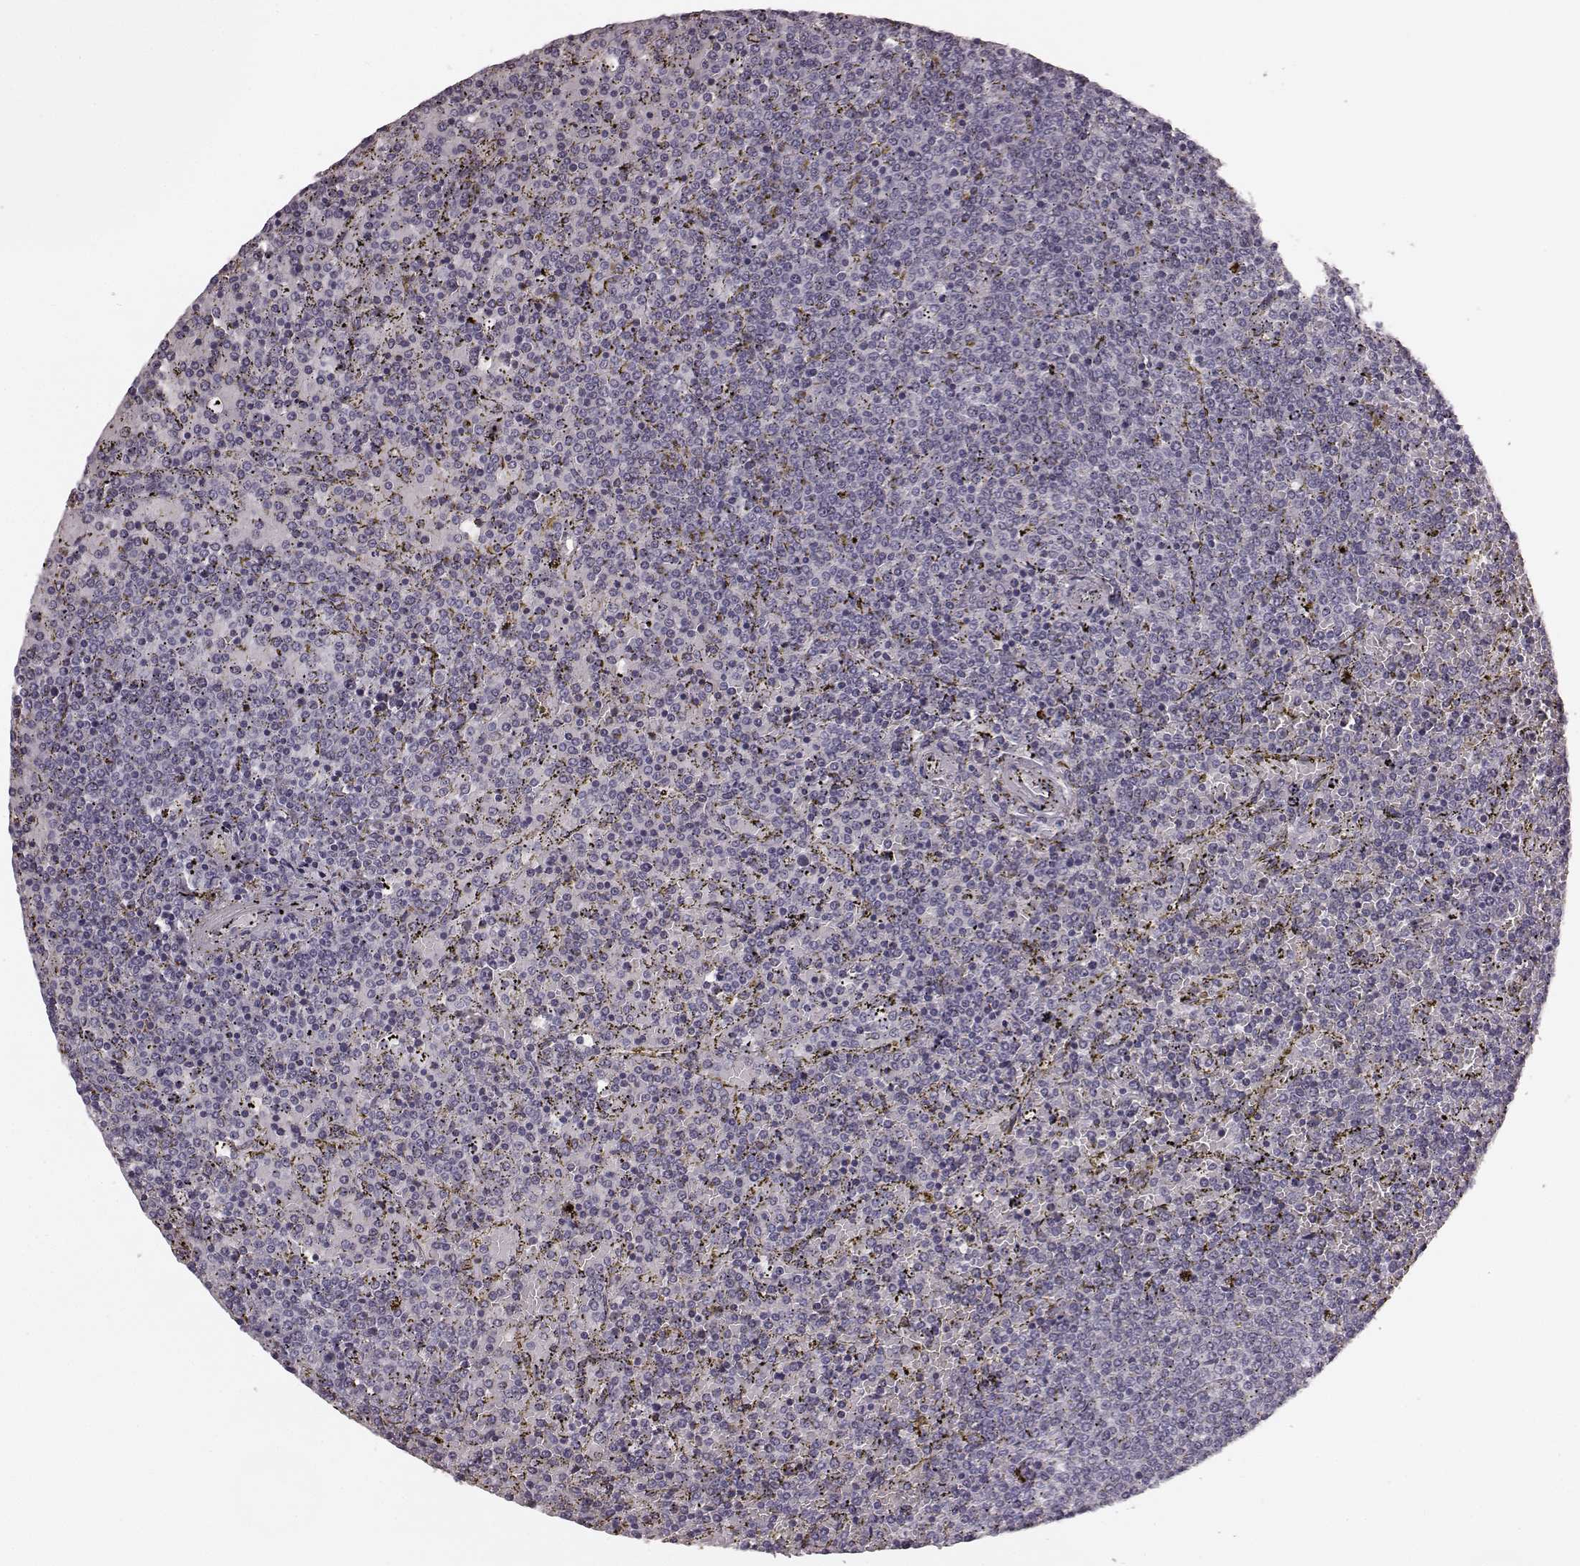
{"staining": {"intensity": "negative", "quantity": "none", "location": "none"}, "tissue": "lymphoma", "cell_type": "Tumor cells", "image_type": "cancer", "snomed": [{"axis": "morphology", "description": "Malignant lymphoma, non-Hodgkin's type, Low grade"}, {"axis": "topography", "description": "Spleen"}], "caption": "Immunohistochemistry (IHC) image of human lymphoma stained for a protein (brown), which shows no positivity in tumor cells. Nuclei are stained in blue.", "gene": "RIT2", "patient": {"sex": "female", "age": 77}}